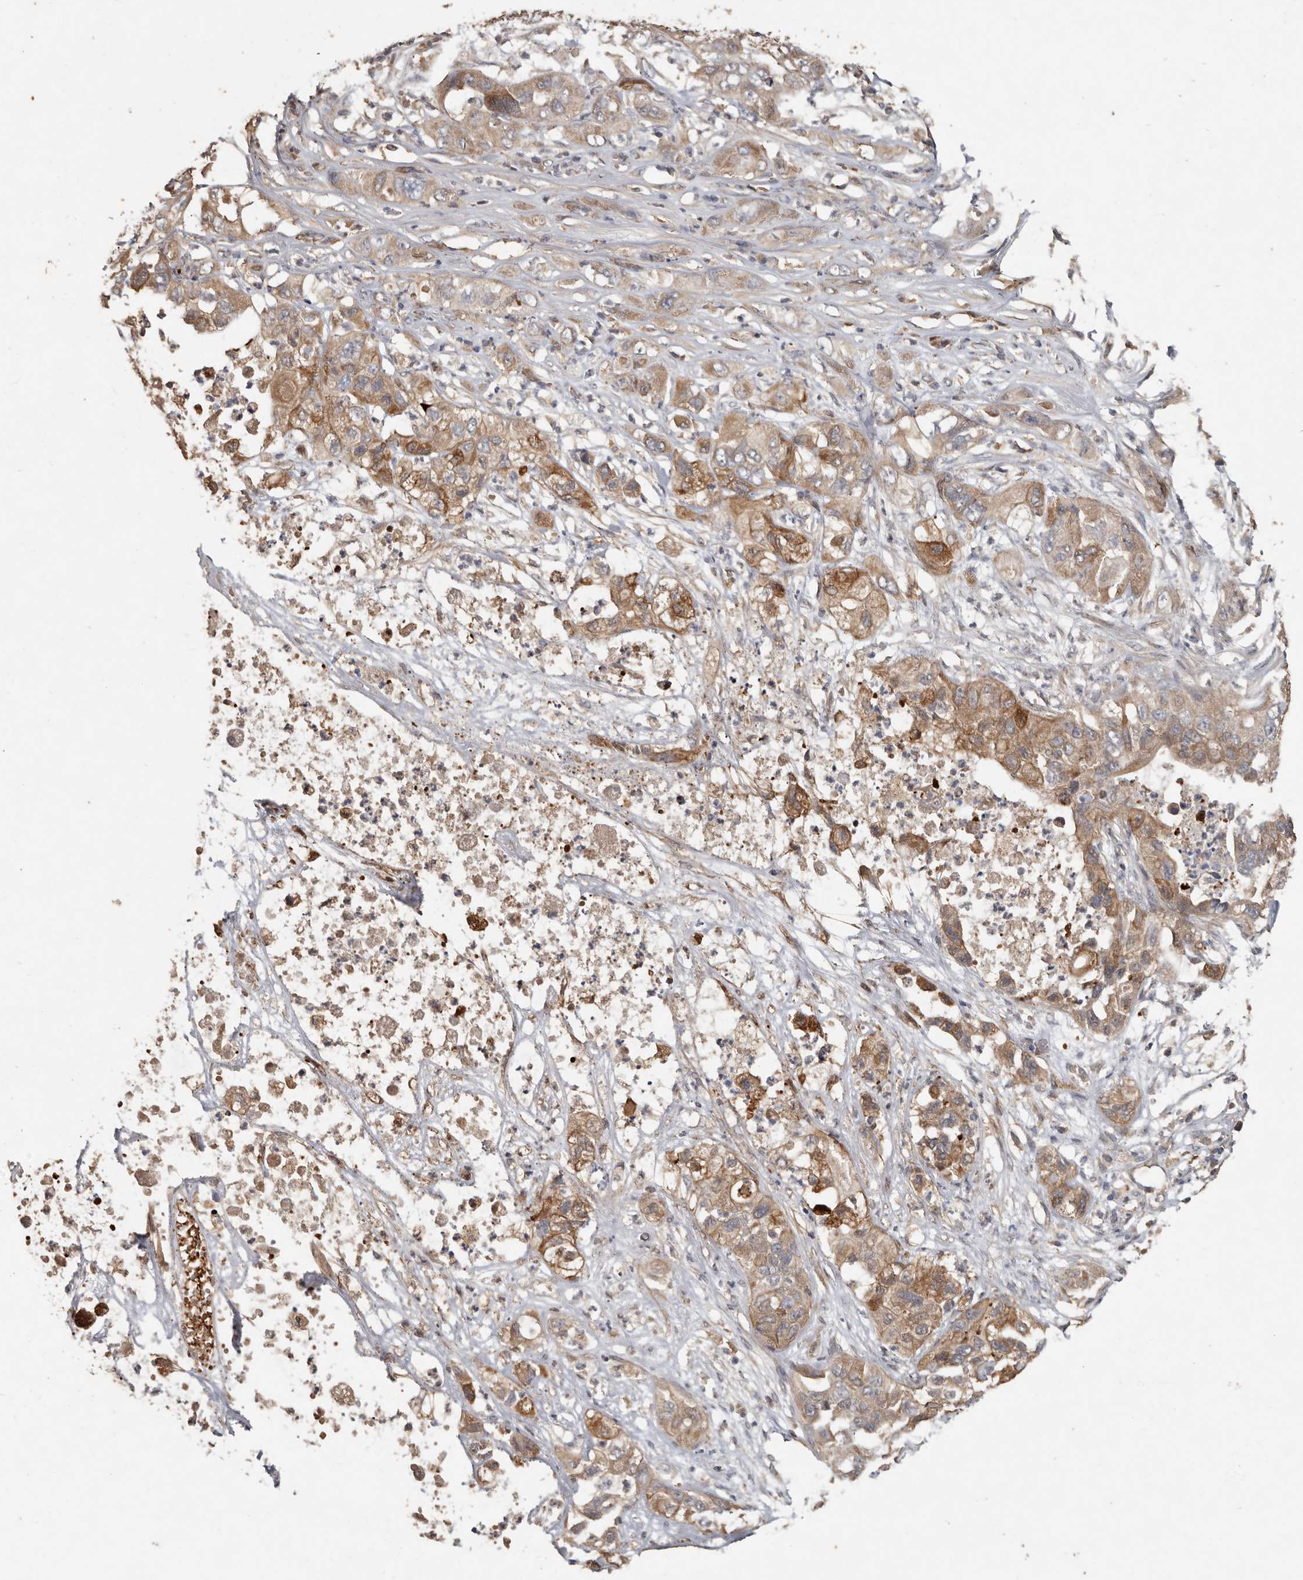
{"staining": {"intensity": "moderate", "quantity": ">75%", "location": "cytoplasmic/membranous"}, "tissue": "pancreatic cancer", "cell_type": "Tumor cells", "image_type": "cancer", "snomed": [{"axis": "morphology", "description": "Adenocarcinoma, NOS"}, {"axis": "topography", "description": "Pancreas"}], "caption": "Pancreatic cancer (adenocarcinoma) was stained to show a protein in brown. There is medium levels of moderate cytoplasmic/membranous expression in about >75% of tumor cells. Immunohistochemistry (ihc) stains the protein in brown and the nuclei are stained blue.", "gene": "KIF26B", "patient": {"sex": "female", "age": 78}}